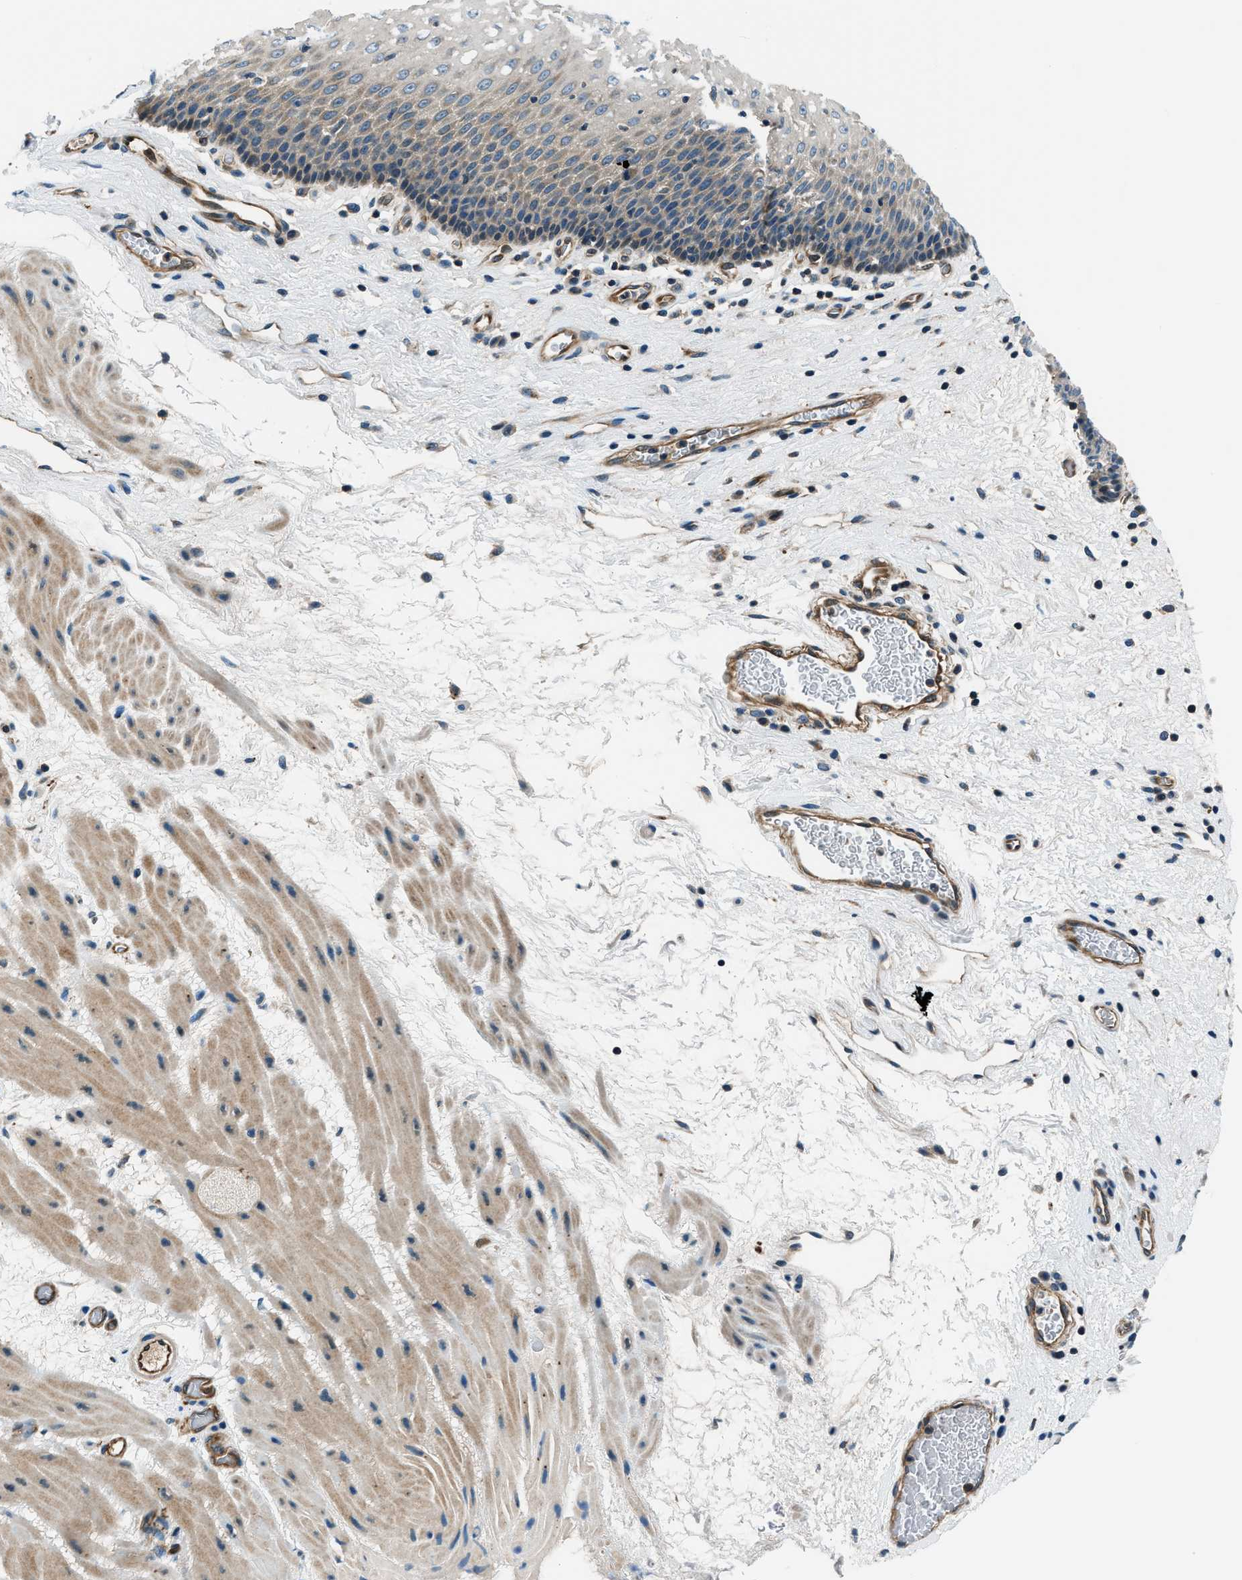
{"staining": {"intensity": "weak", "quantity": "<25%", "location": "cytoplasmic/membranous"}, "tissue": "esophagus", "cell_type": "Squamous epithelial cells", "image_type": "normal", "snomed": [{"axis": "morphology", "description": "Normal tissue, NOS"}, {"axis": "topography", "description": "Esophagus"}], "caption": "This is an immunohistochemistry (IHC) photomicrograph of normal human esophagus. There is no staining in squamous epithelial cells.", "gene": "SLC19A2", "patient": {"sex": "male", "age": 48}}